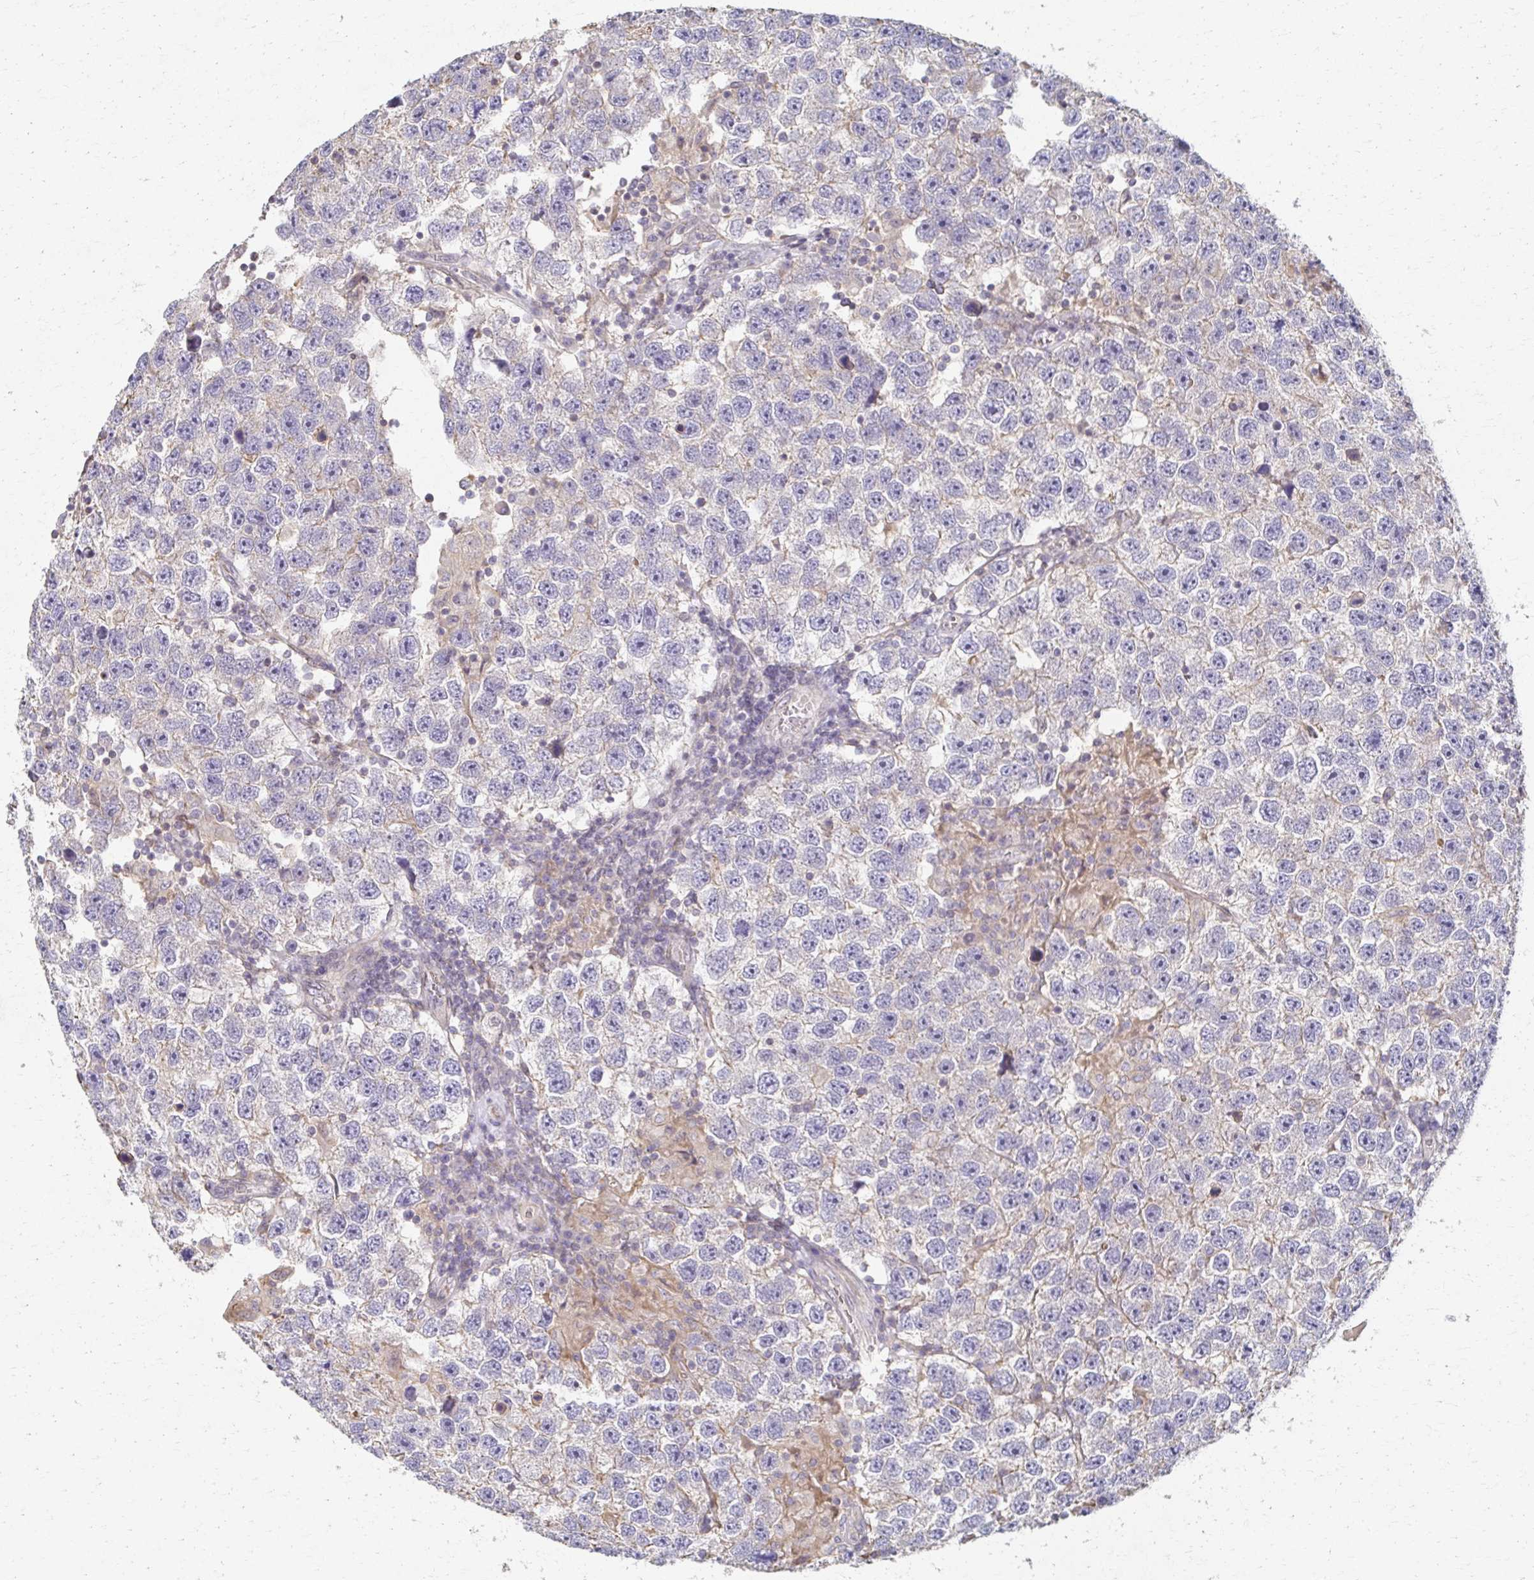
{"staining": {"intensity": "negative", "quantity": "none", "location": "none"}, "tissue": "testis cancer", "cell_type": "Tumor cells", "image_type": "cancer", "snomed": [{"axis": "morphology", "description": "Seminoma, NOS"}, {"axis": "topography", "description": "Testis"}], "caption": "Testis cancer (seminoma) was stained to show a protein in brown. There is no significant positivity in tumor cells. (Stains: DAB immunohistochemistry with hematoxylin counter stain, Microscopy: brightfield microscopy at high magnification).", "gene": "EOLA2", "patient": {"sex": "male", "age": 26}}